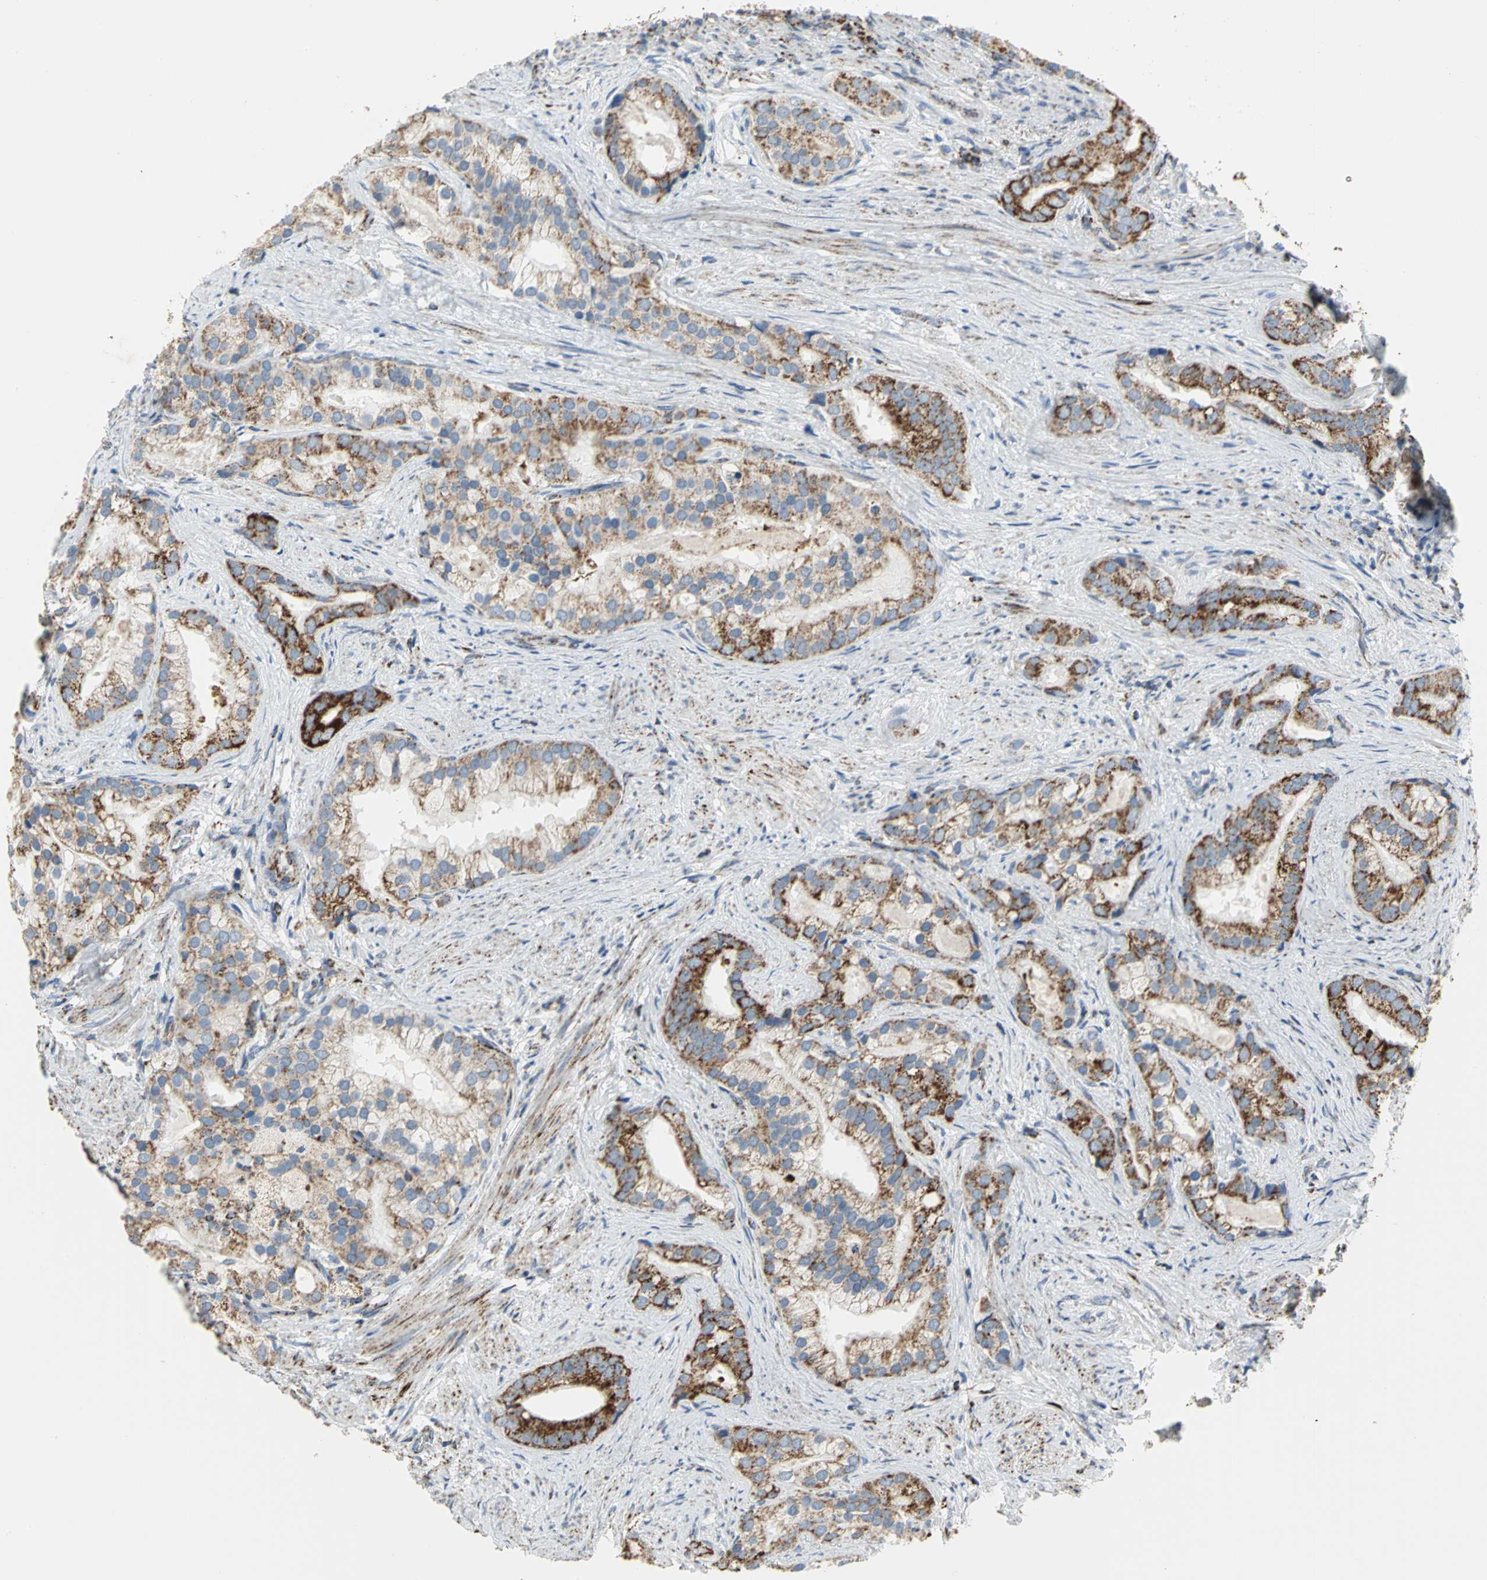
{"staining": {"intensity": "moderate", "quantity": ">75%", "location": "cytoplasmic/membranous"}, "tissue": "prostate cancer", "cell_type": "Tumor cells", "image_type": "cancer", "snomed": [{"axis": "morphology", "description": "Adenocarcinoma, Low grade"}, {"axis": "topography", "description": "Prostate"}], "caption": "The histopathology image displays staining of prostate low-grade adenocarcinoma, revealing moderate cytoplasmic/membranous protein expression (brown color) within tumor cells. Ihc stains the protein of interest in brown and the nuclei are stained blue.", "gene": "NTRK1", "patient": {"sex": "male", "age": 71}}